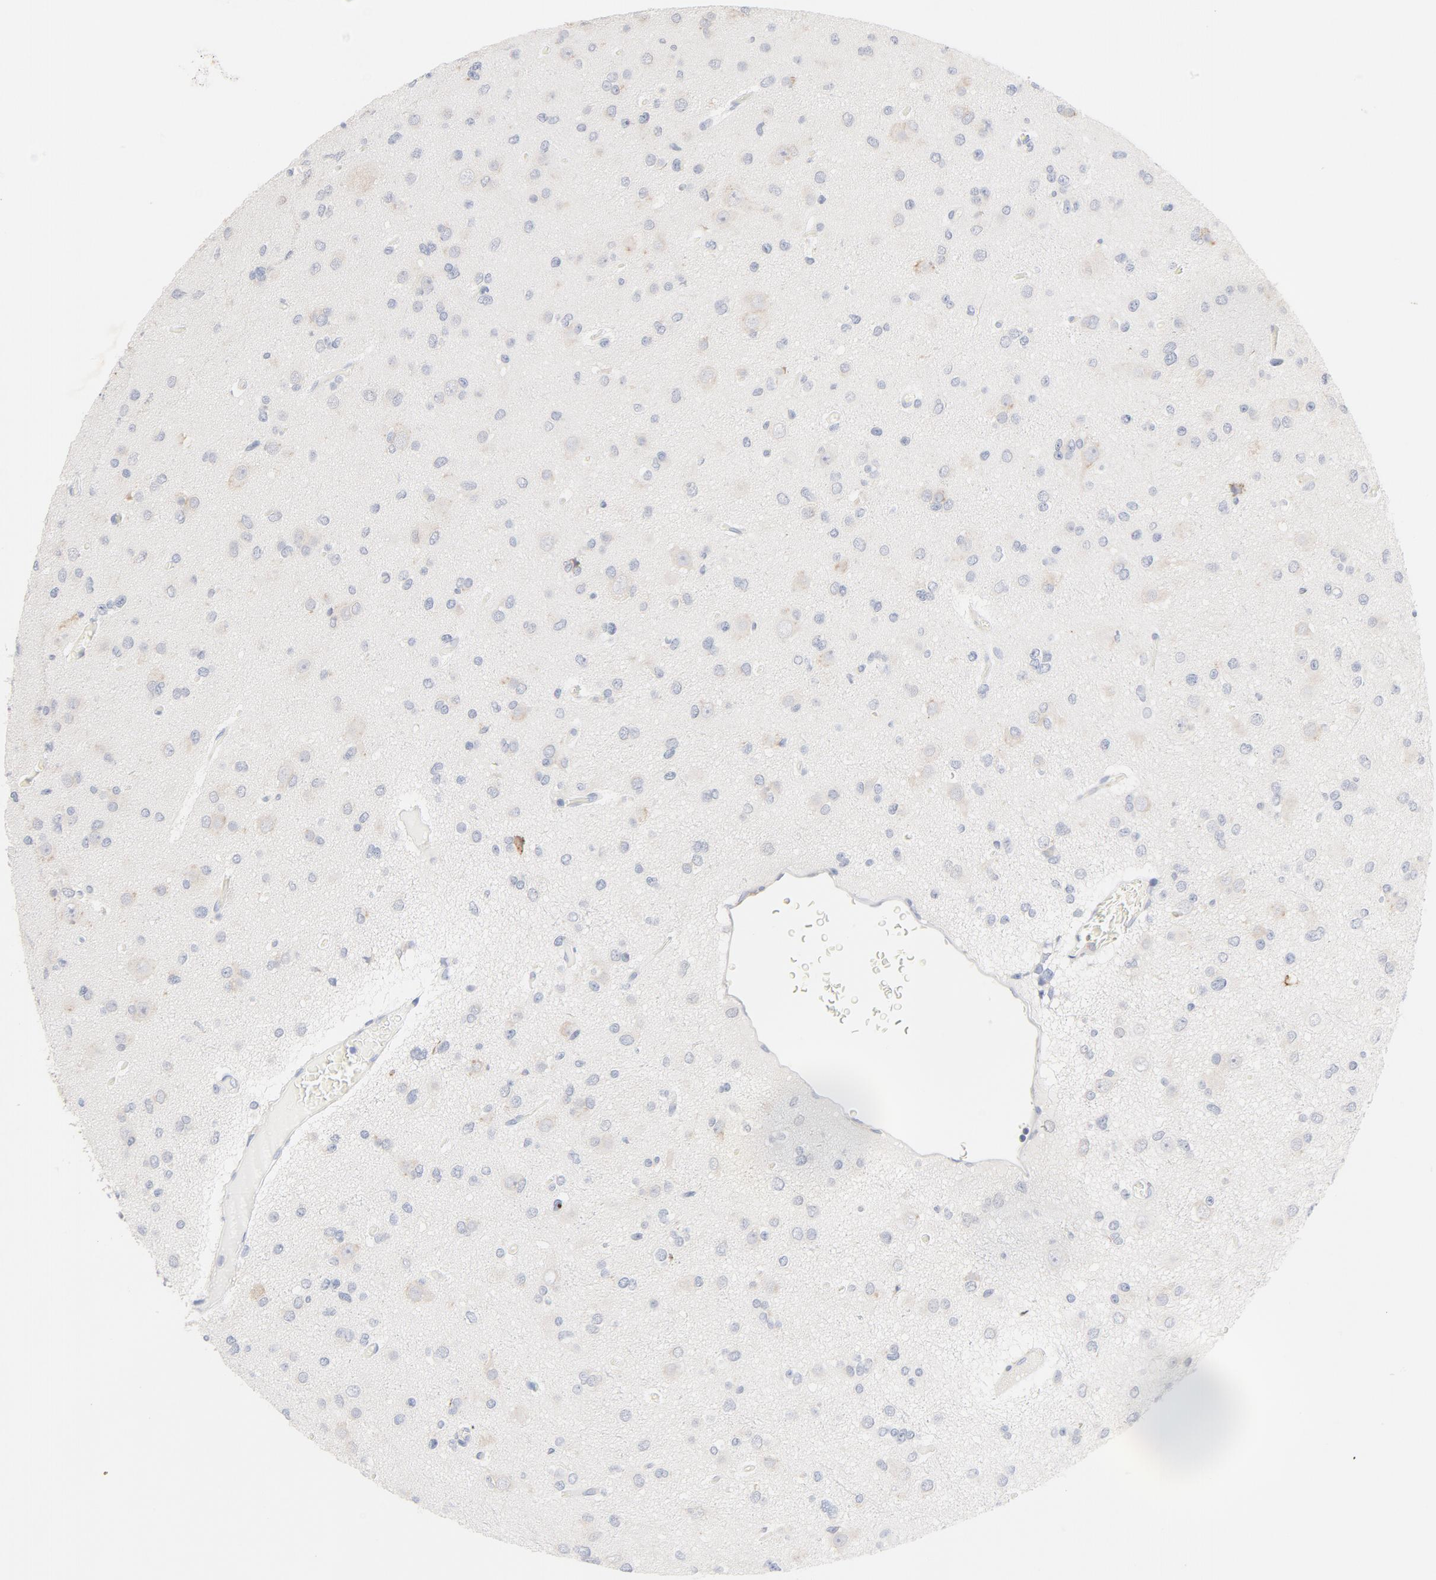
{"staining": {"intensity": "negative", "quantity": "none", "location": "none"}, "tissue": "glioma", "cell_type": "Tumor cells", "image_type": "cancer", "snomed": [{"axis": "morphology", "description": "Glioma, malignant, Low grade"}, {"axis": "topography", "description": "Brain"}], "caption": "A high-resolution image shows immunohistochemistry (IHC) staining of glioma, which shows no significant staining in tumor cells.", "gene": "TLR4", "patient": {"sex": "male", "age": 42}}